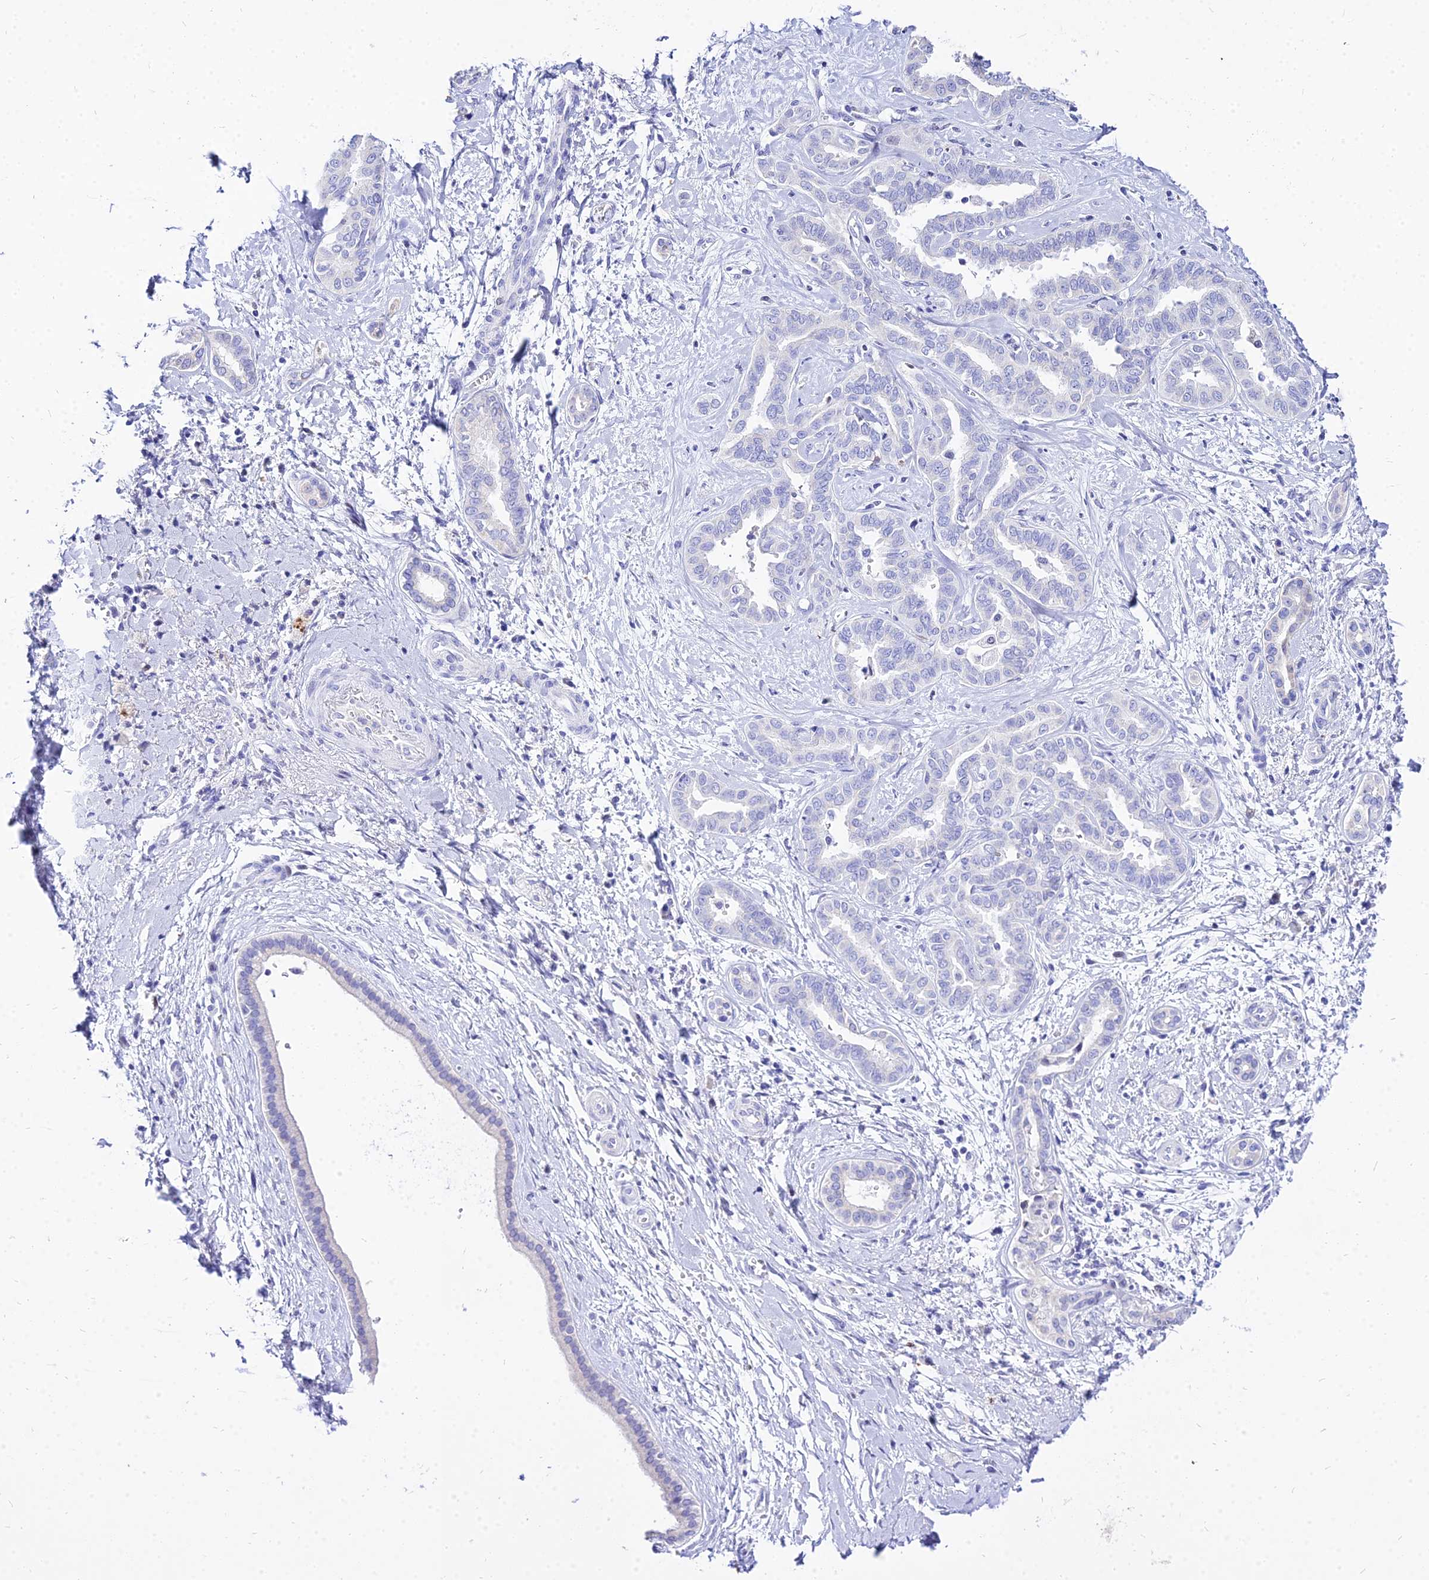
{"staining": {"intensity": "negative", "quantity": "none", "location": "none"}, "tissue": "liver cancer", "cell_type": "Tumor cells", "image_type": "cancer", "snomed": [{"axis": "morphology", "description": "Cholangiocarcinoma"}, {"axis": "topography", "description": "Liver"}], "caption": "Liver cancer was stained to show a protein in brown. There is no significant positivity in tumor cells. (DAB immunohistochemistry (IHC) with hematoxylin counter stain).", "gene": "CARD18", "patient": {"sex": "female", "age": 77}}